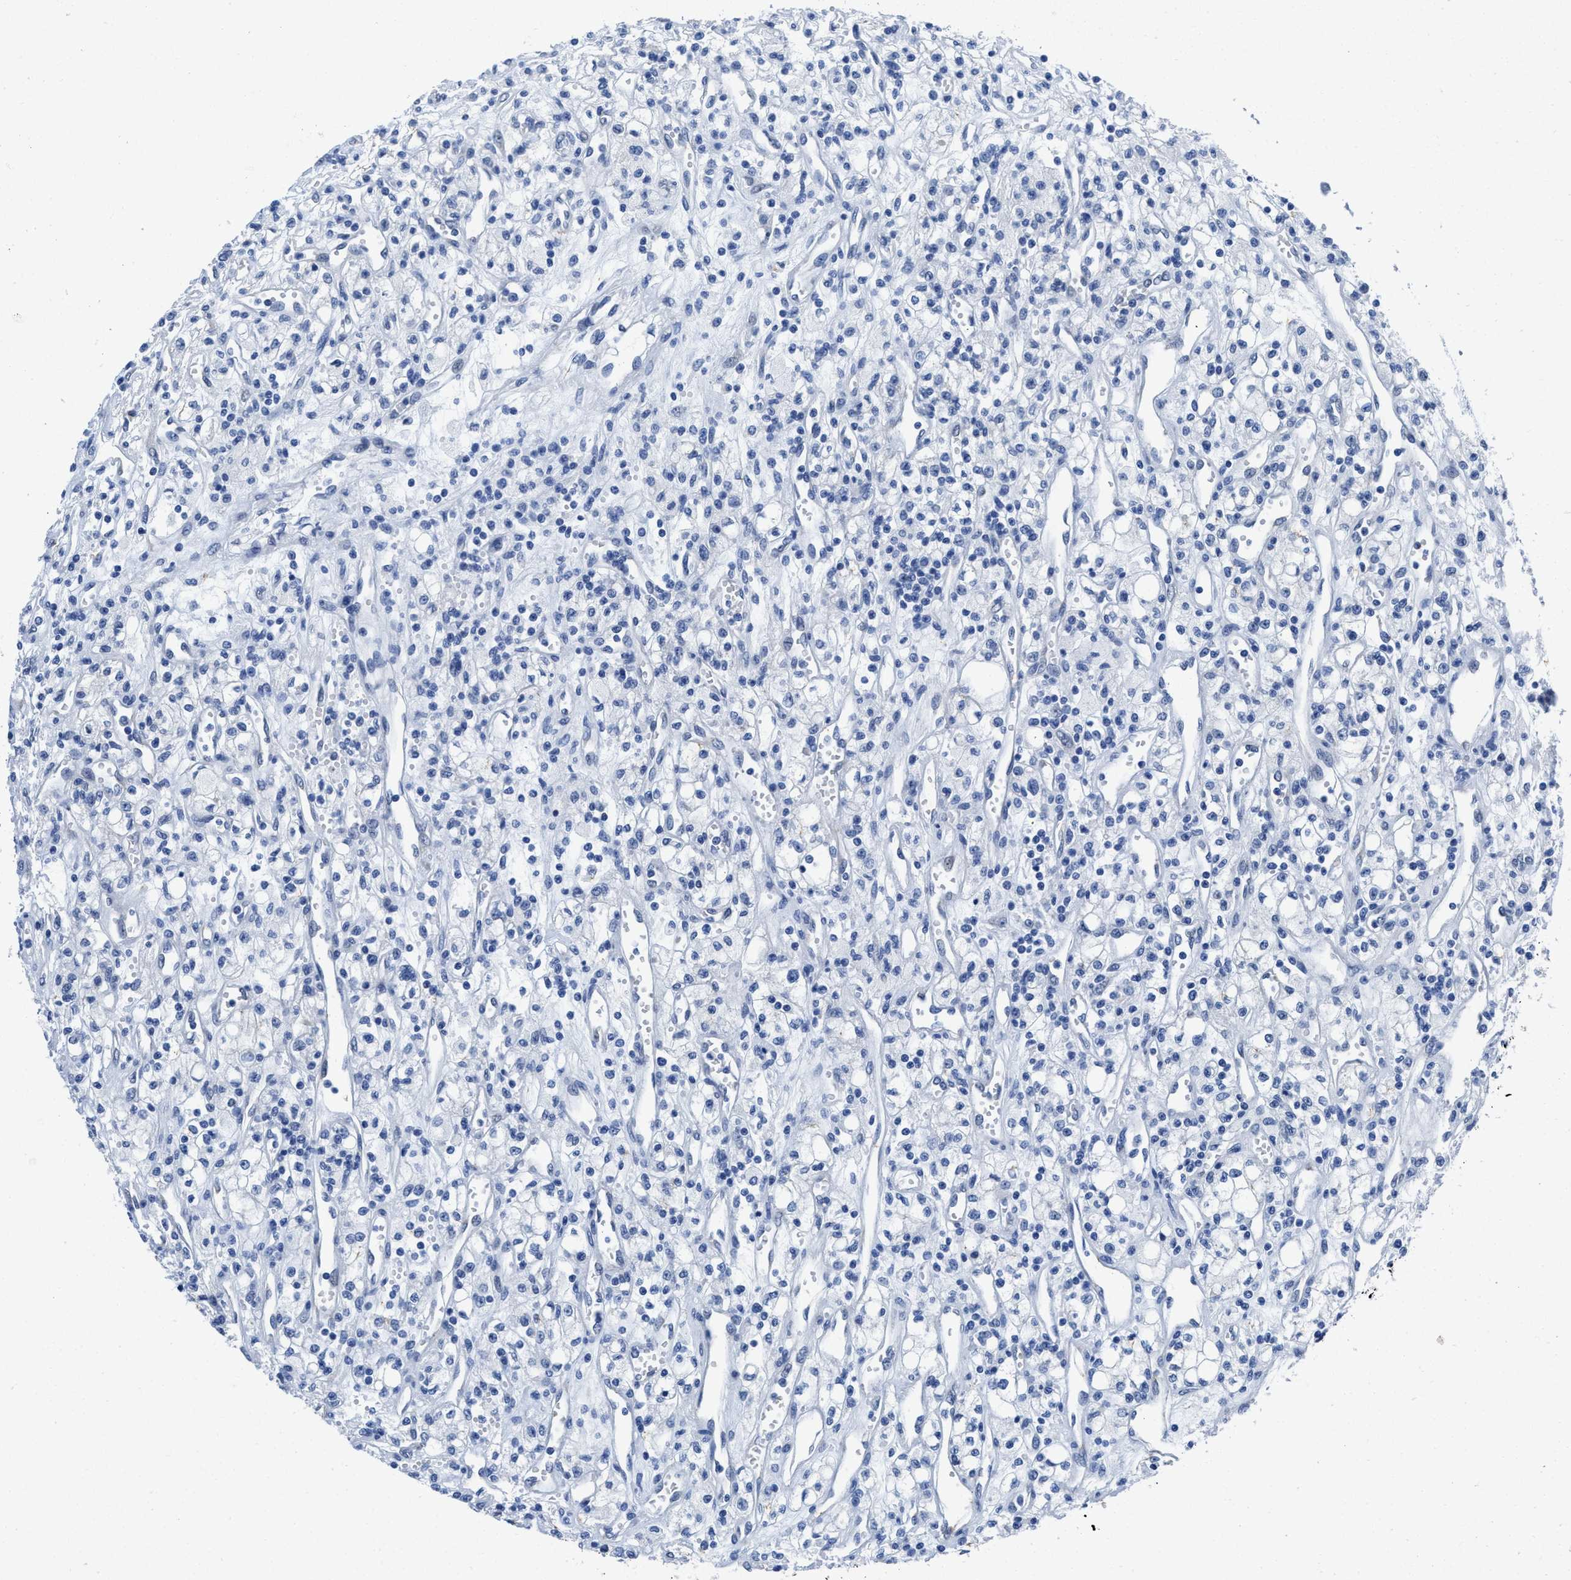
{"staining": {"intensity": "negative", "quantity": "none", "location": "none"}, "tissue": "renal cancer", "cell_type": "Tumor cells", "image_type": "cancer", "snomed": [{"axis": "morphology", "description": "Adenocarcinoma, NOS"}, {"axis": "topography", "description": "Kidney"}], "caption": "Immunohistochemical staining of human renal cancer (adenocarcinoma) shows no significant staining in tumor cells.", "gene": "HOOK1", "patient": {"sex": "male", "age": 59}}